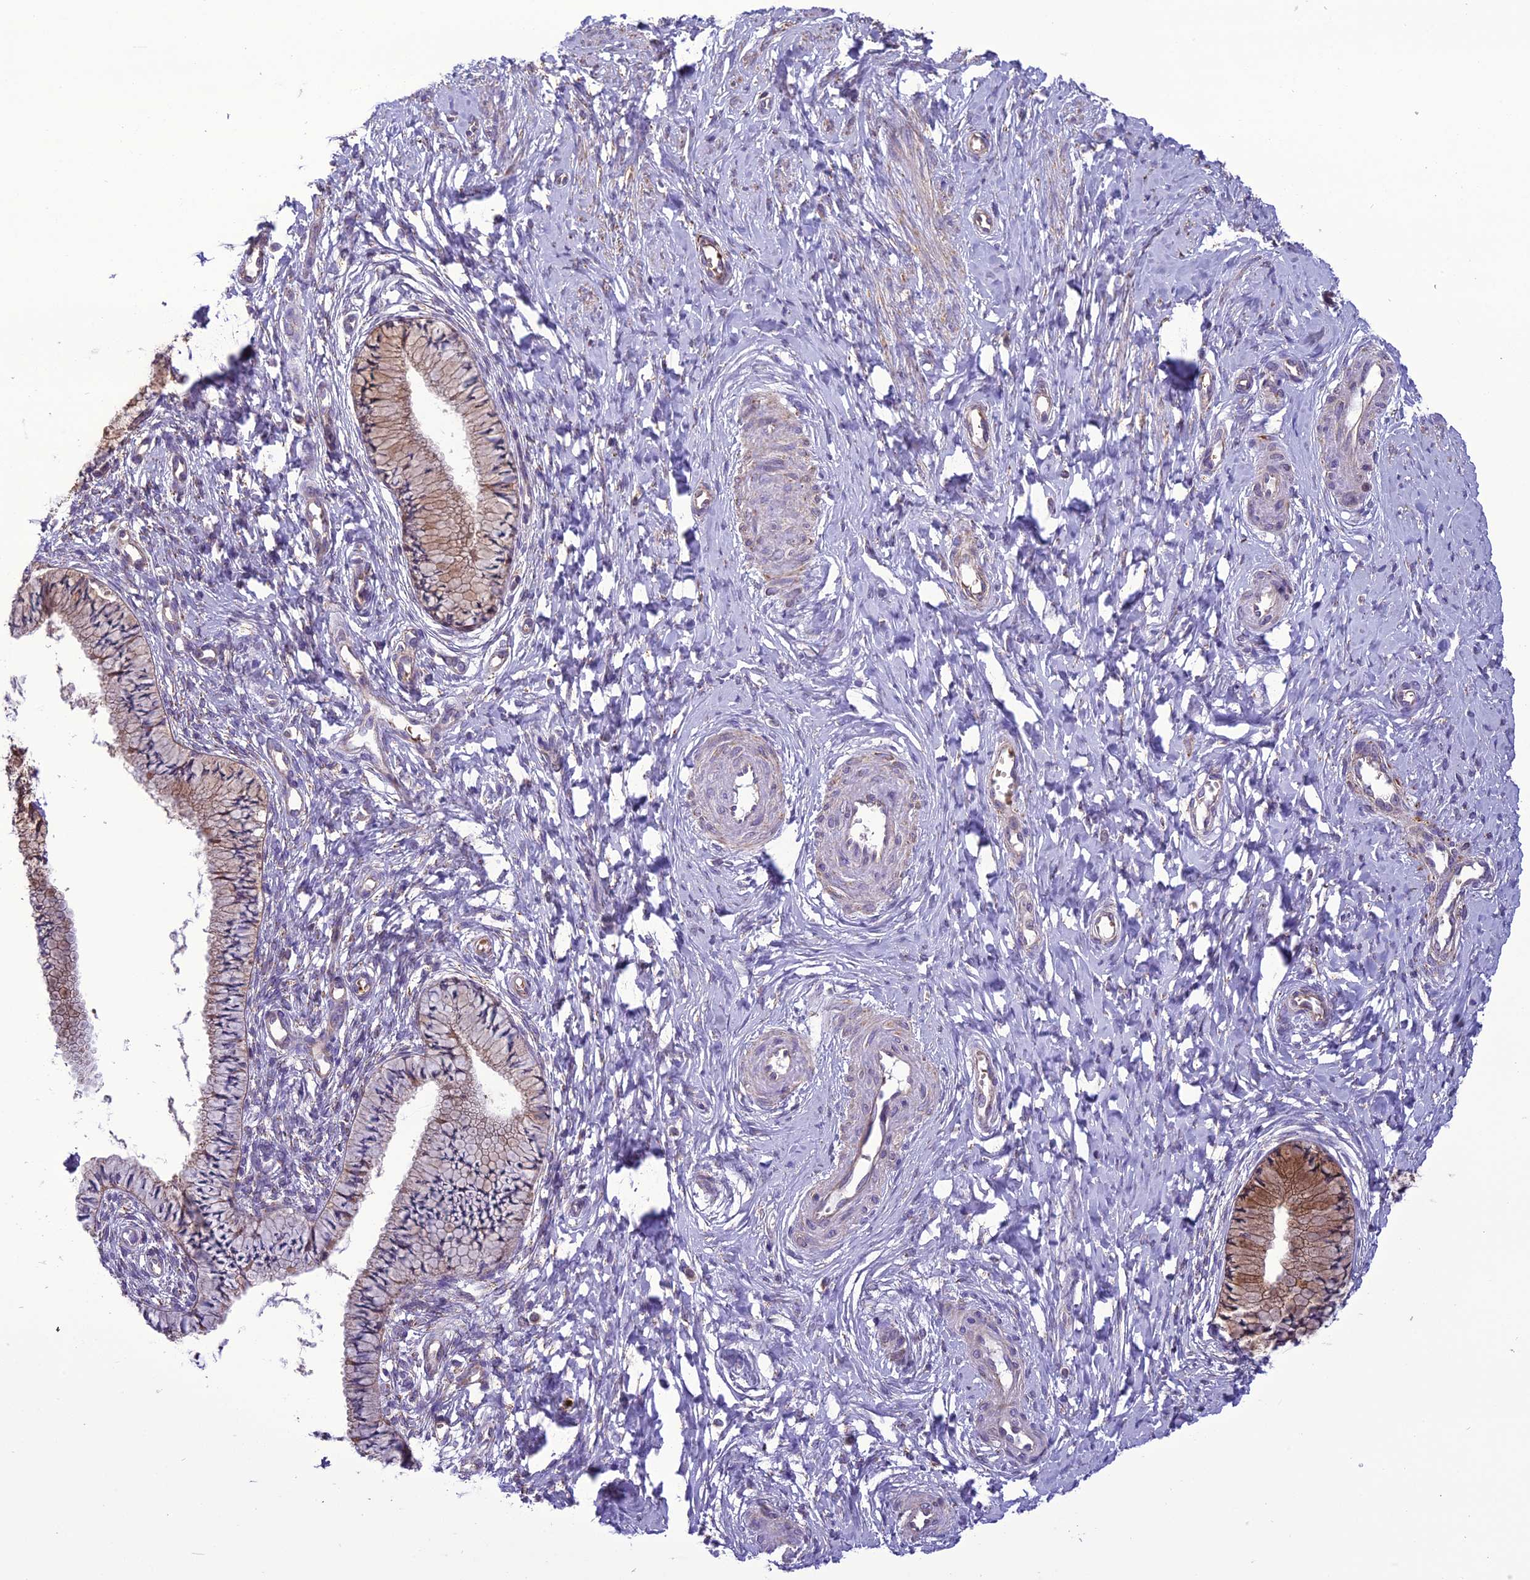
{"staining": {"intensity": "moderate", "quantity": ">75%", "location": "cytoplasmic/membranous"}, "tissue": "cervix", "cell_type": "Glandular cells", "image_type": "normal", "snomed": [{"axis": "morphology", "description": "Normal tissue, NOS"}, {"axis": "topography", "description": "Cervix"}], "caption": "Human cervix stained for a protein (brown) demonstrates moderate cytoplasmic/membranous positive expression in approximately >75% of glandular cells.", "gene": "ENSG00000260272", "patient": {"sex": "female", "age": 36}}